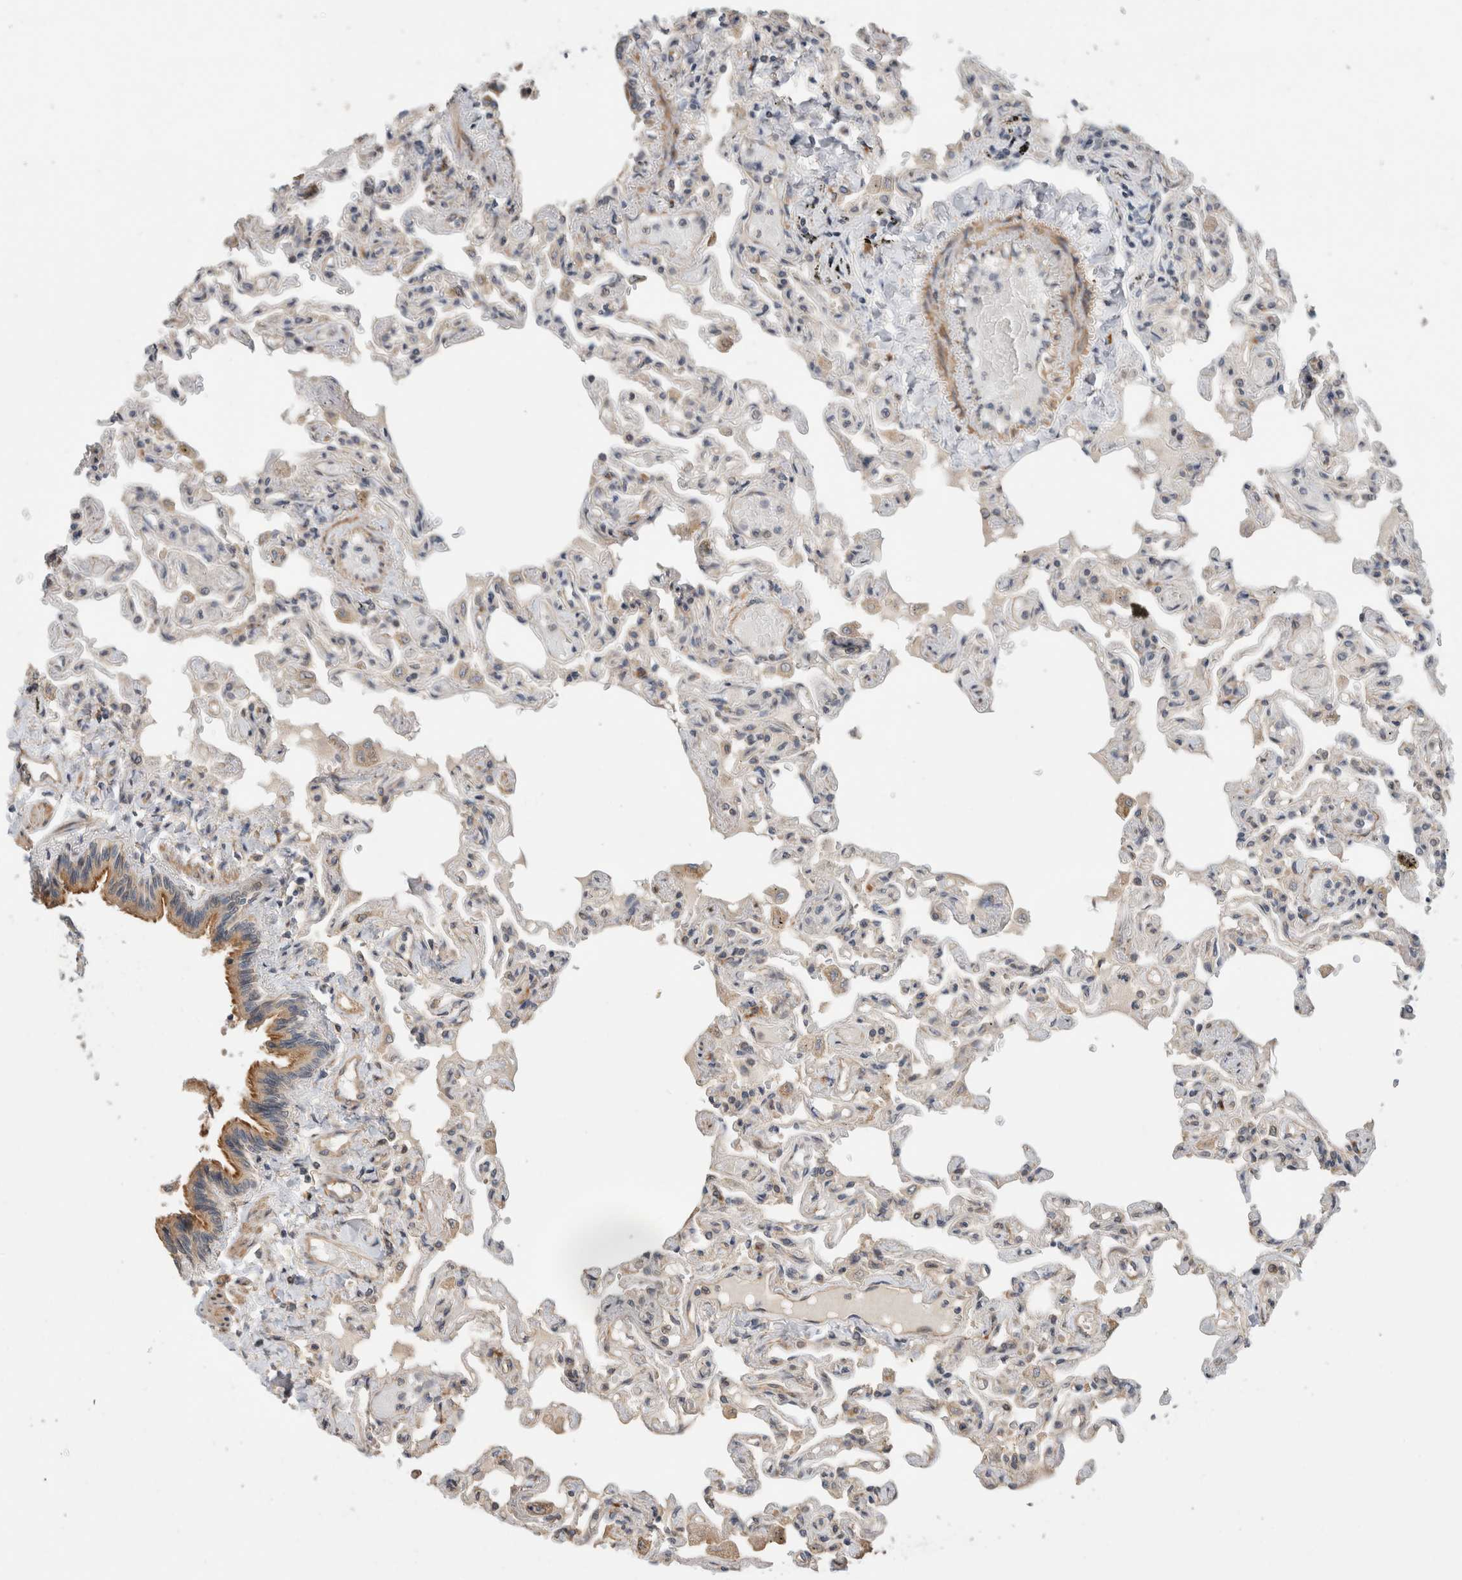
{"staining": {"intensity": "moderate", "quantity": "<25%", "location": "cytoplasmic/membranous"}, "tissue": "lung", "cell_type": "Alveolar cells", "image_type": "normal", "snomed": [{"axis": "morphology", "description": "Normal tissue, NOS"}, {"axis": "topography", "description": "Lung"}], "caption": "Protein expression analysis of benign human lung reveals moderate cytoplasmic/membranous positivity in approximately <25% of alveolar cells. The staining is performed using DAB (3,3'-diaminobenzidine) brown chromogen to label protein expression. The nuclei are counter-stained blue using hematoxylin.", "gene": "PCDHB15", "patient": {"sex": "male", "age": 21}}